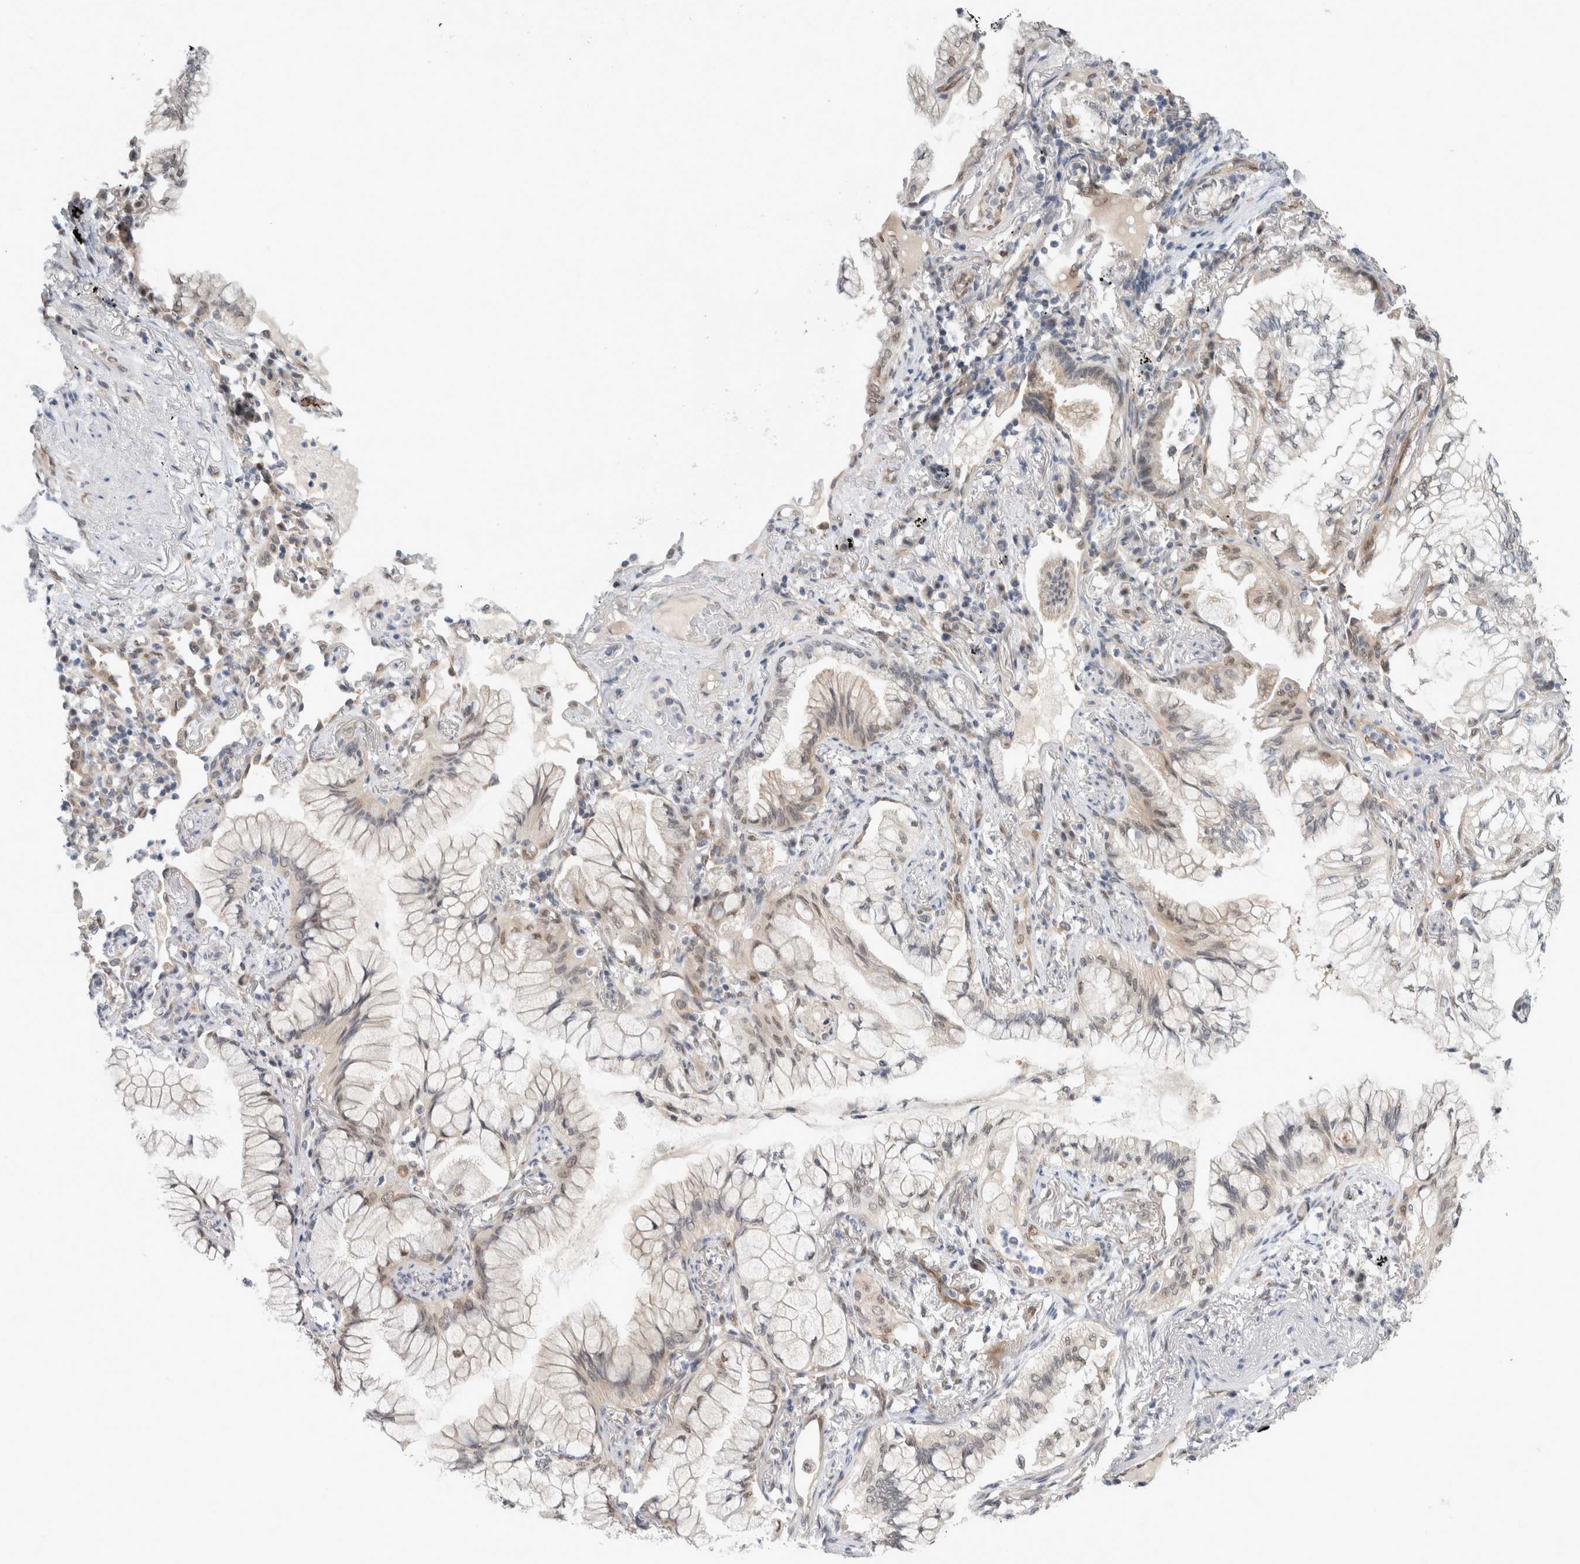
{"staining": {"intensity": "weak", "quantity": "<25%", "location": "nuclear"}, "tissue": "lung cancer", "cell_type": "Tumor cells", "image_type": "cancer", "snomed": [{"axis": "morphology", "description": "Adenocarcinoma, NOS"}, {"axis": "topography", "description": "Lung"}], "caption": "An image of lung cancer (adenocarcinoma) stained for a protein demonstrates no brown staining in tumor cells.", "gene": "EIF4G3", "patient": {"sex": "female", "age": 70}}